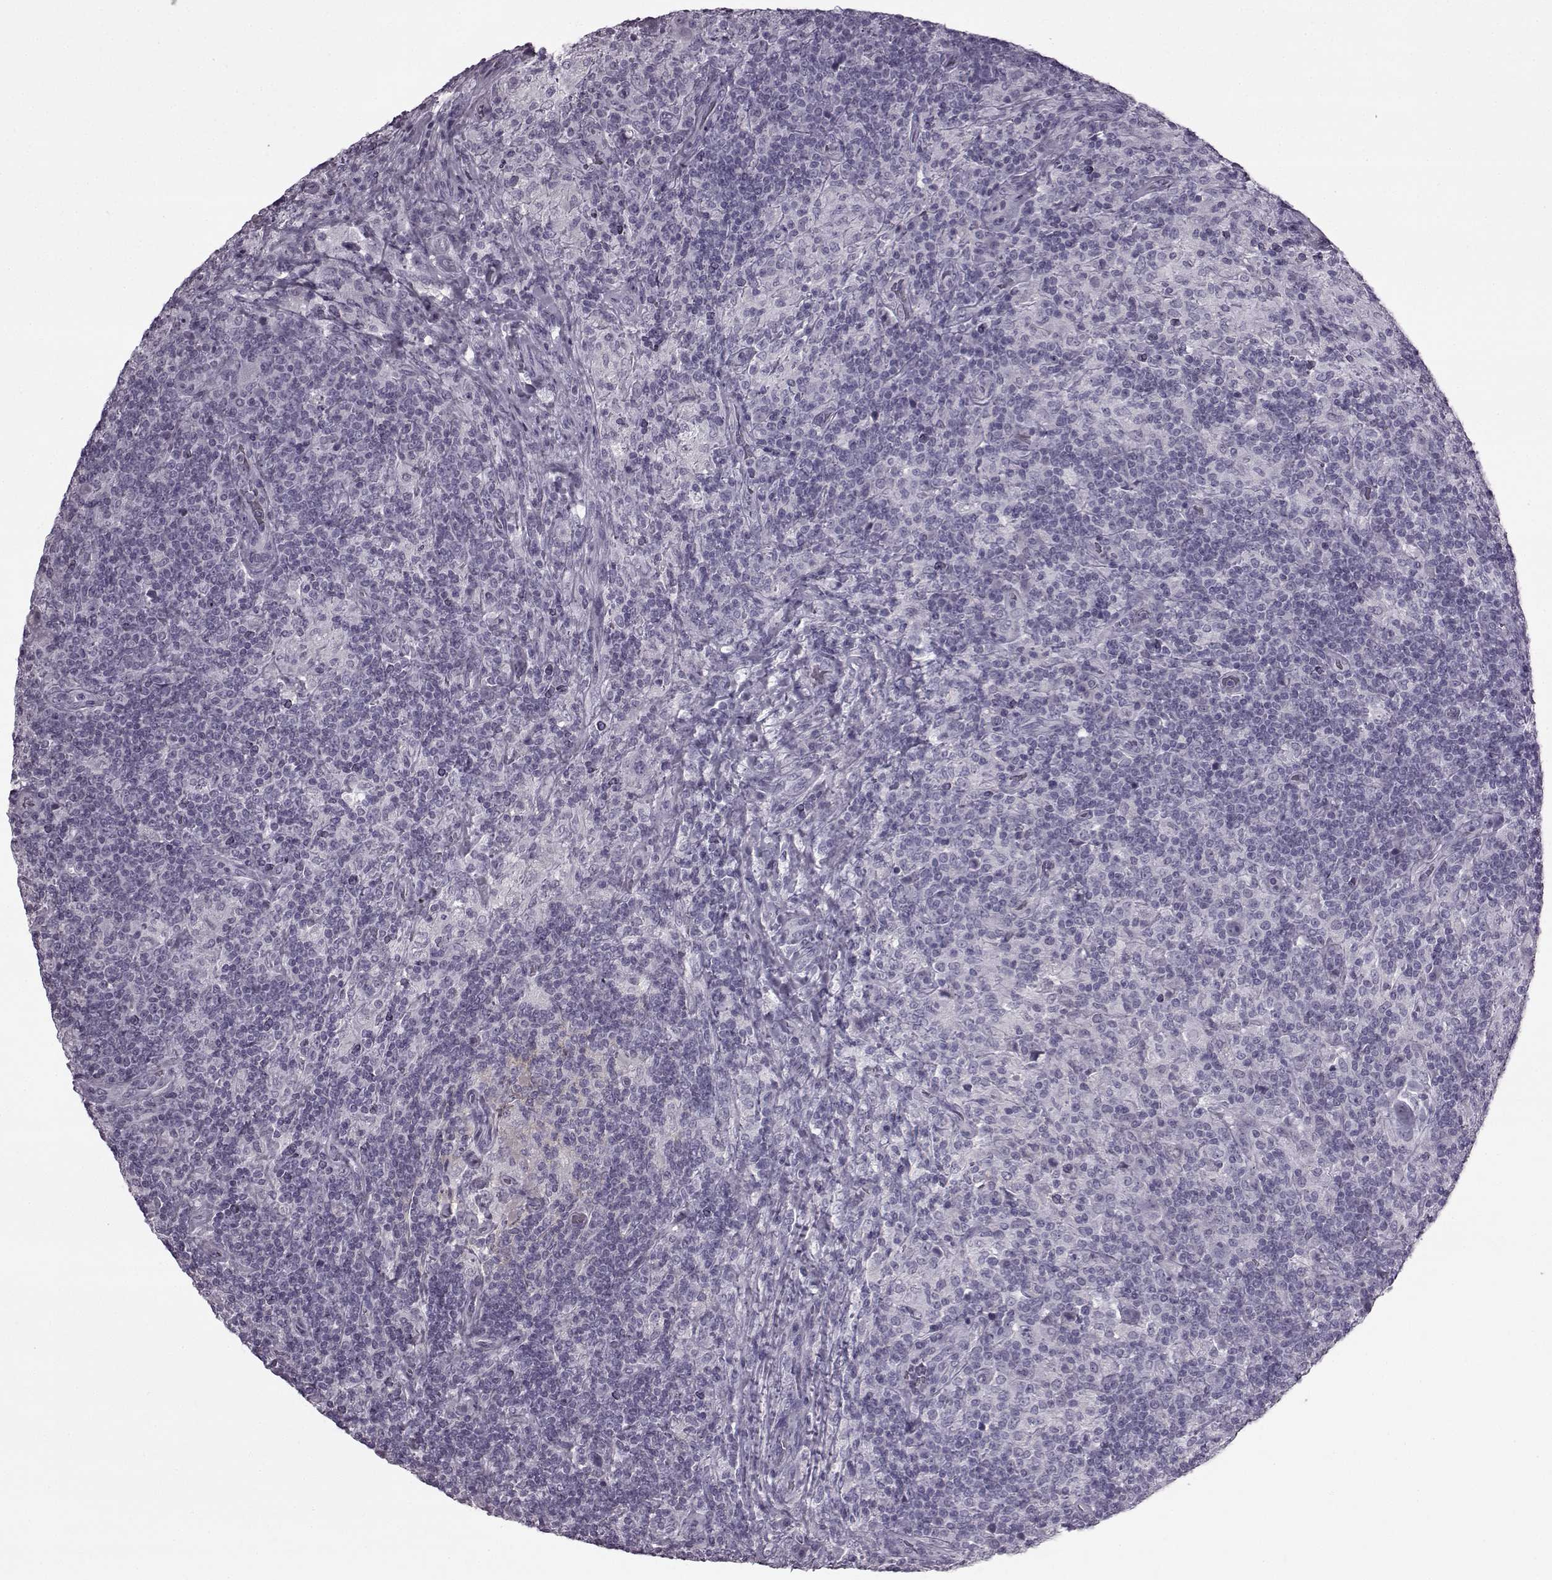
{"staining": {"intensity": "negative", "quantity": "none", "location": "none"}, "tissue": "lymphoma", "cell_type": "Tumor cells", "image_type": "cancer", "snomed": [{"axis": "morphology", "description": "Hodgkin's disease, NOS"}, {"axis": "topography", "description": "Lymph node"}], "caption": "IHC of Hodgkin's disease exhibits no expression in tumor cells.", "gene": "SLC28A2", "patient": {"sex": "male", "age": 70}}